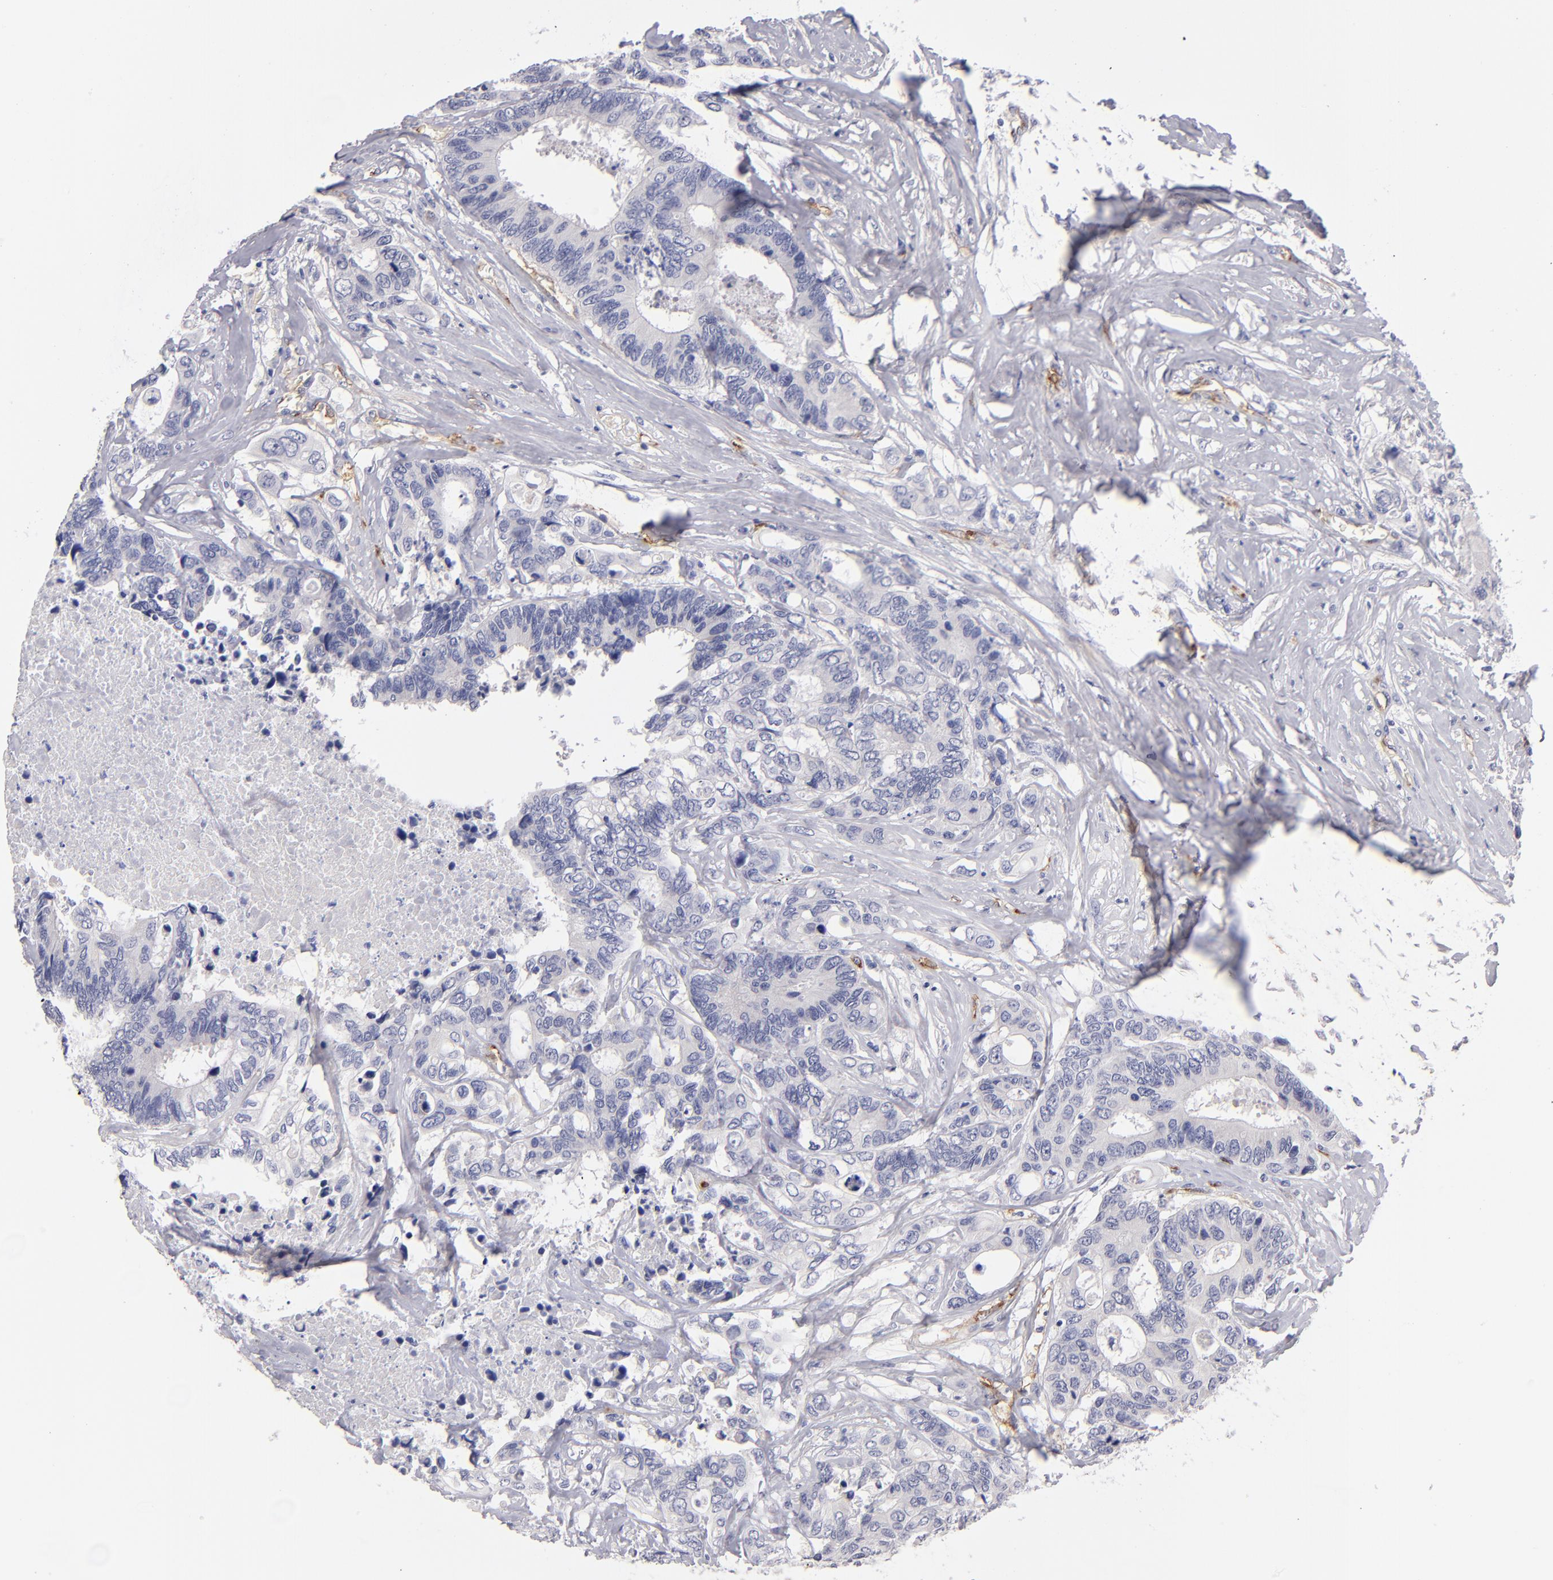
{"staining": {"intensity": "negative", "quantity": "none", "location": "none"}, "tissue": "colorectal cancer", "cell_type": "Tumor cells", "image_type": "cancer", "snomed": [{"axis": "morphology", "description": "Adenocarcinoma, NOS"}, {"axis": "topography", "description": "Rectum"}], "caption": "A histopathology image of human adenocarcinoma (colorectal) is negative for staining in tumor cells.", "gene": "PLVAP", "patient": {"sex": "male", "age": 55}}